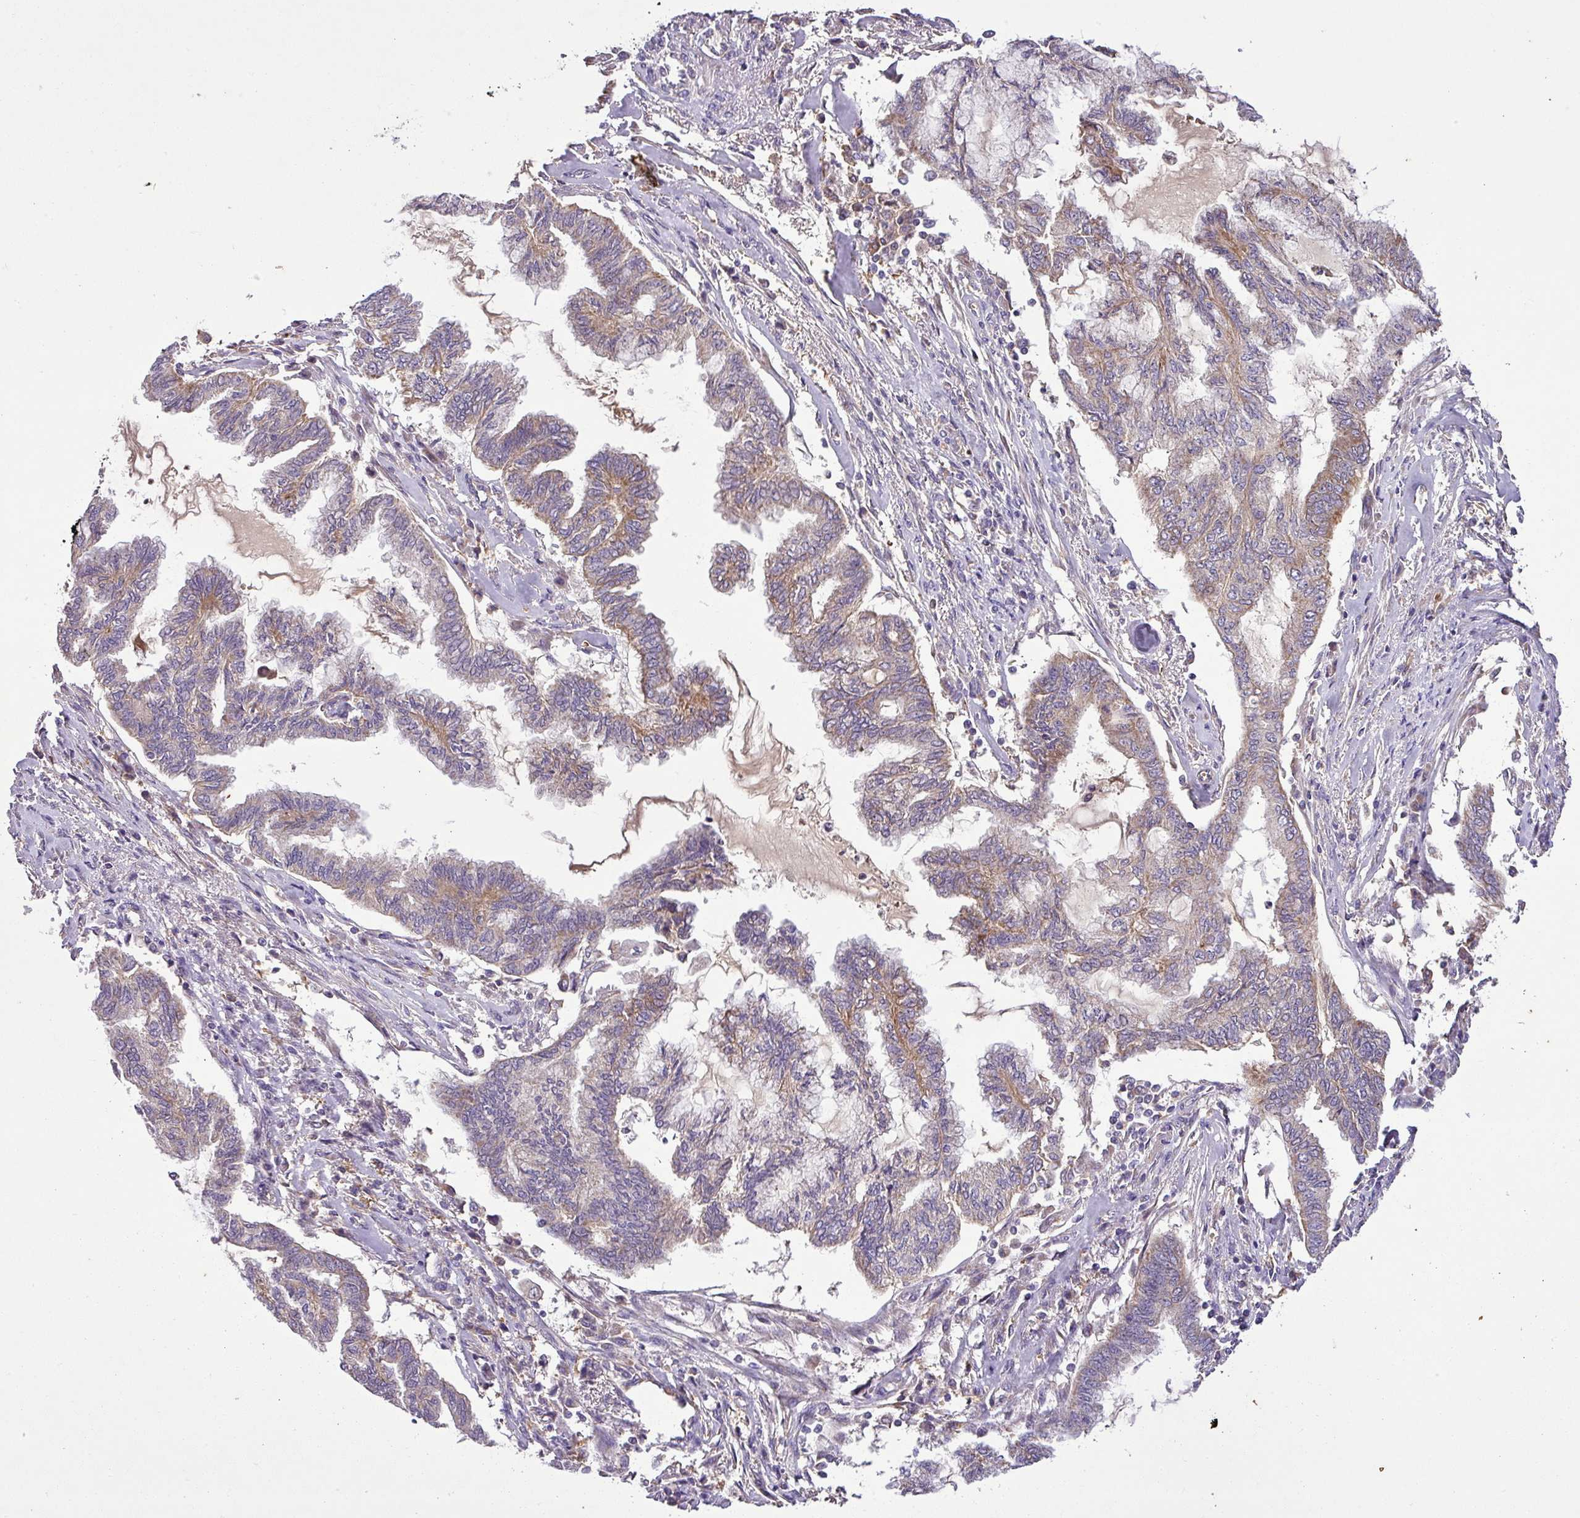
{"staining": {"intensity": "moderate", "quantity": "25%-75%", "location": "cytoplasmic/membranous"}, "tissue": "endometrial cancer", "cell_type": "Tumor cells", "image_type": "cancer", "snomed": [{"axis": "morphology", "description": "Adenocarcinoma, NOS"}, {"axis": "topography", "description": "Endometrium"}], "caption": "This photomicrograph reveals immunohistochemistry staining of human endometrial cancer, with medium moderate cytoplasmic/membranous staining in about 25%-75% of tumor cells.", "gene": "ZNF513", "patient": {"sex": "female", "age": 86}}